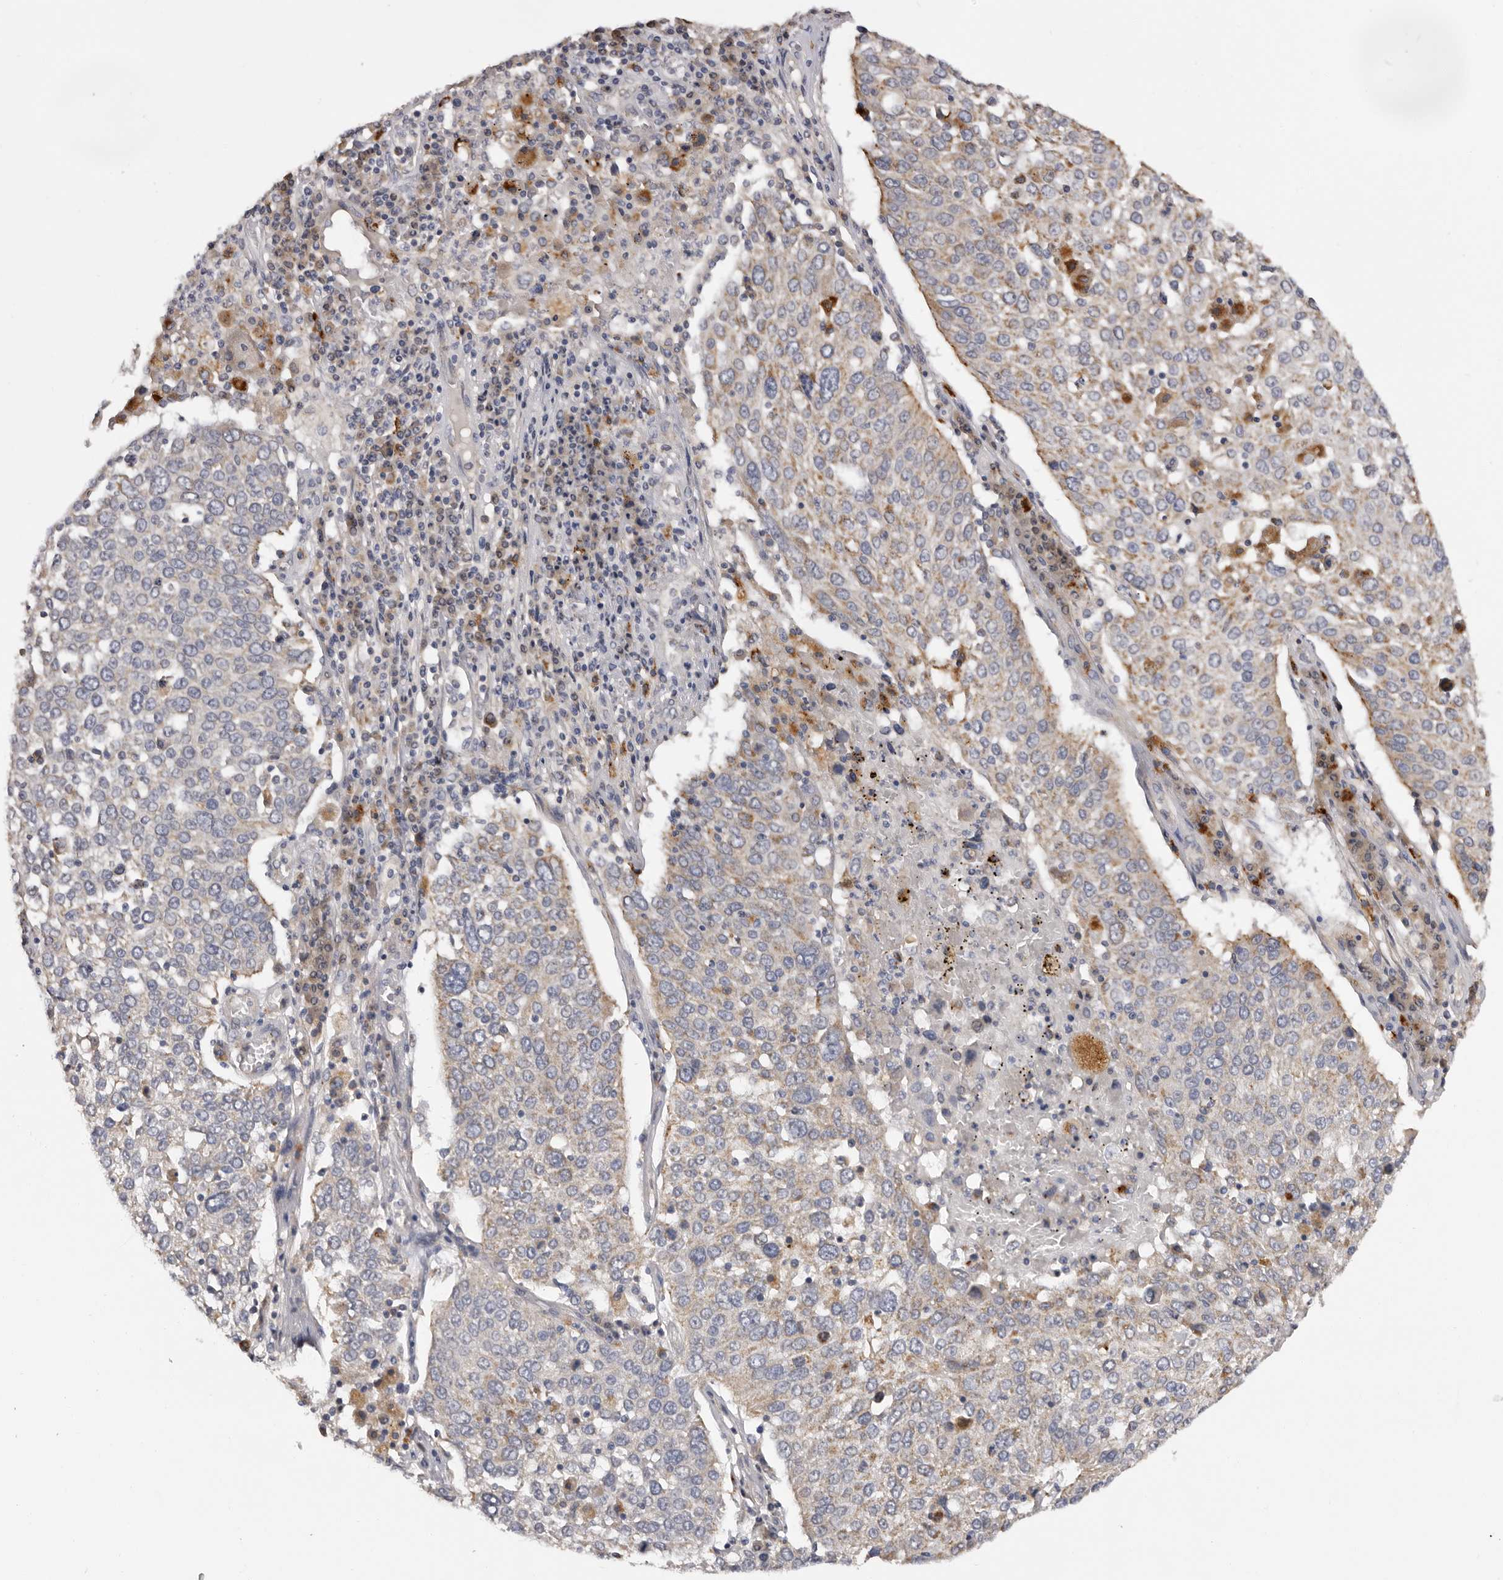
{"staining": {"intensity": "weak", "quantity": ">75%", "location": "cytoplasmic/membranous"}, "tissue": "lung cancer", "cell_type": "Tumor cells", "image_type": "cancer", "snomed": [{"axis": "morphology", "description": "Squamous cell carcinoma, NOS"}, {"axis": "topography", "description": "Lung"}], "caption": "Brown immunohistochemical staining in human lung squamous cell carcinoma demonstrates weak cytoplasmic/membranous staining in approximately >75% of tumor cells.", "gene": "DAP", "patient": {"sex": "male", "age": 65}}